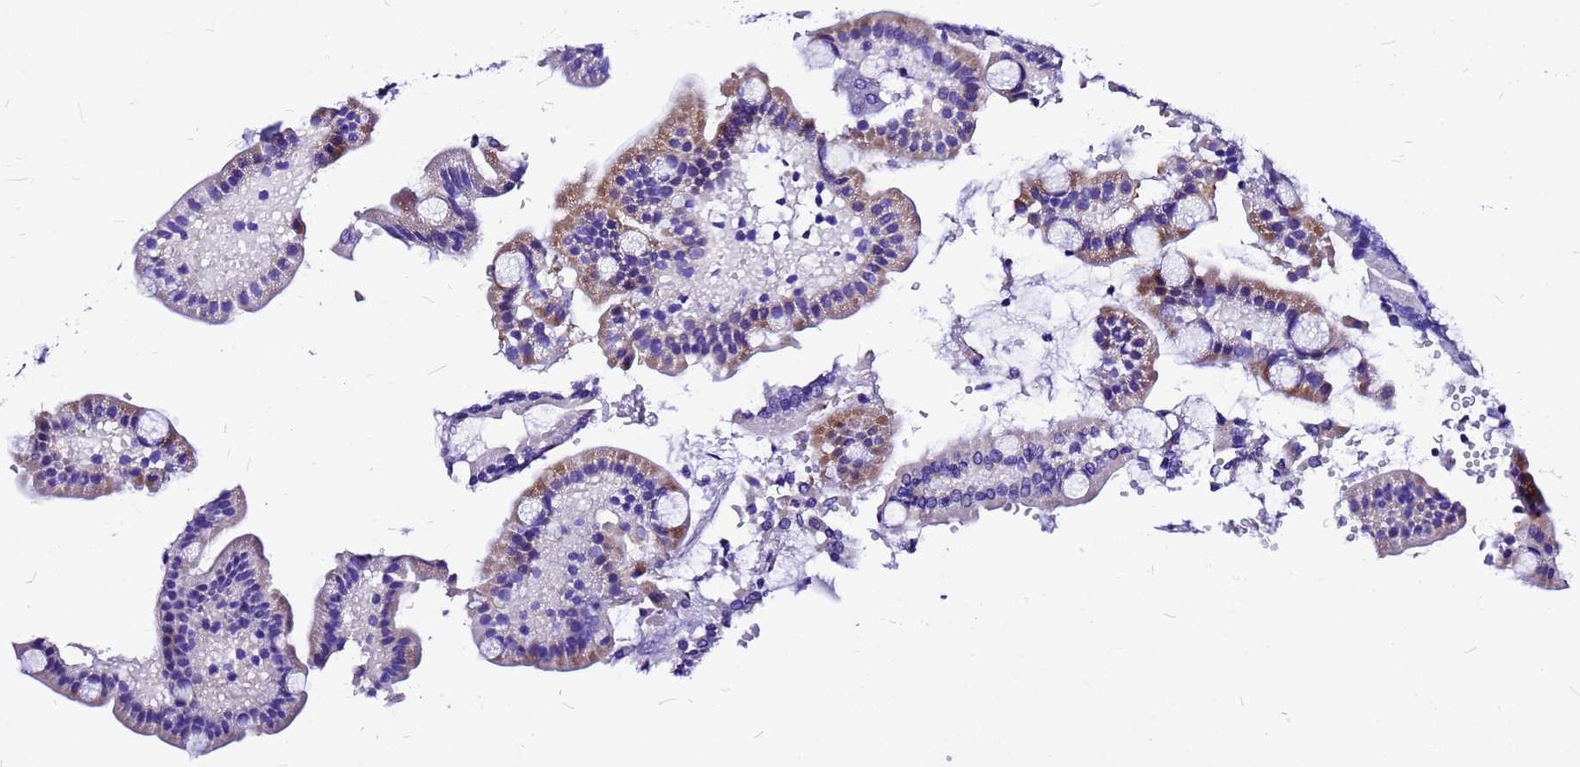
{"staining": {"intensity": "moderate", "quantity": "<25%", "location": "cytoplasmic/membranous"}, "tissue": "duodenum", "cell_type": "Glandular cells", "image_type": "normal", "snomed": [{"axis": "morphology", "description": "Normal tissue, NOS"}, {"axis": "topography", "description": "Duodenum"}], "caption": "IHC (DAB) staining of unremarkable duodenum shows moderate cytoplasmic/membranous protein staining in approximately <25% of glandular cells.", "gene": "HERC4", "patient": {"sex": "male", "age": 55}}